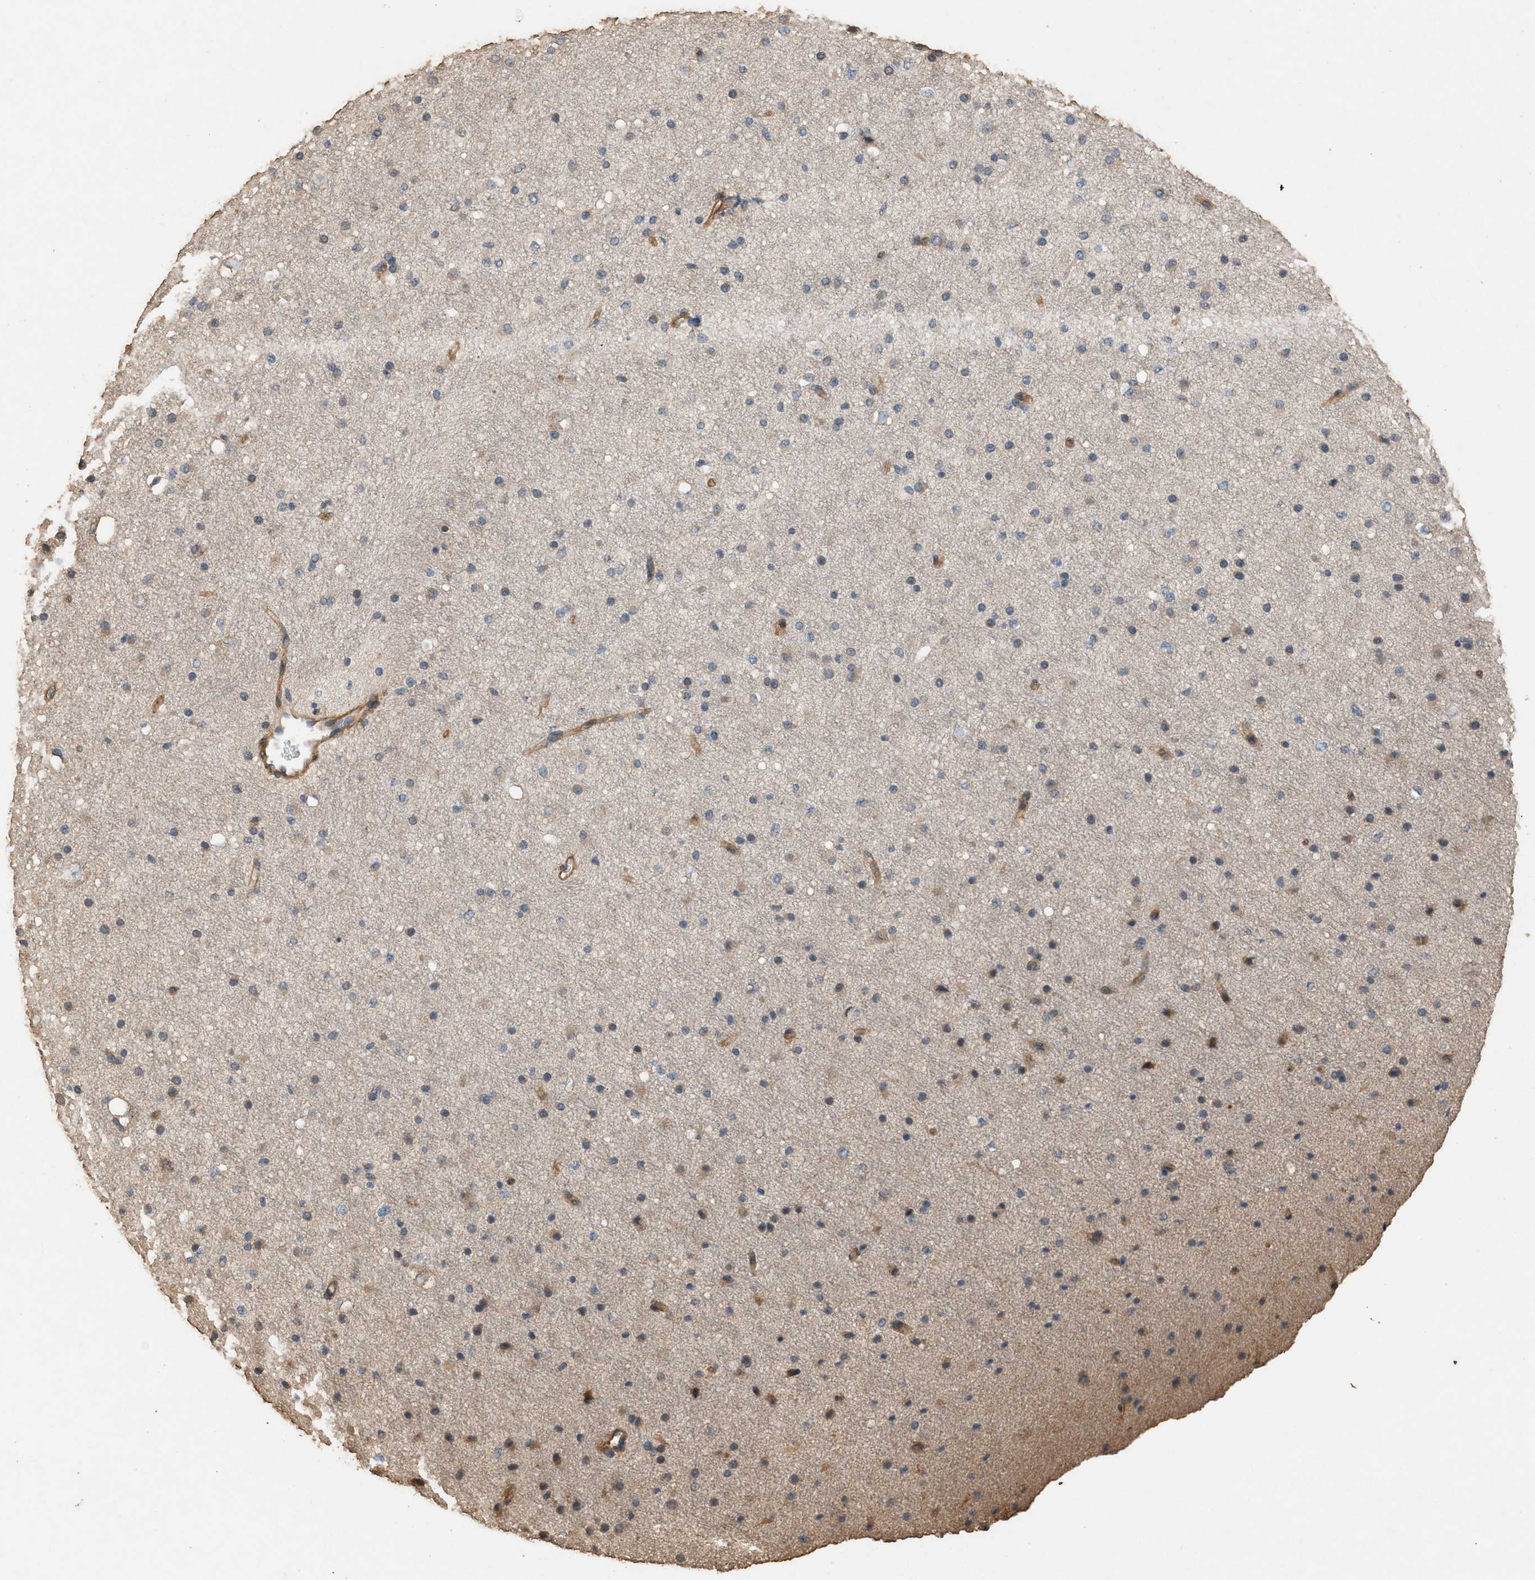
{"staining": {"intensity": "moderate", "quantity": "25%-75%", "location": "cytoplasmic/membranous"}, "tissue": "cerebral cortex", "cell_type": "Endothelial cells", "image_type": "normal", "snomed": [{"axis": "morphology", "description": "Normal tissue, NOS"}, {"axis": "morphology", "description": "Developmental malformation"}, {"axis": "topography", "description": "Cerebral cortex"}], "caption": "IHC image of benign cerebral cortex: human cerebral cortex stained using IHC shows medium levels of moderate protein expression localized specifically in the cytoplasmic/membranous of endothelial cells, appearing as a cytoplasmic/membranous brown color.", "gene": "DCAF7", "patient": {"sex": "female", "age": 30}}